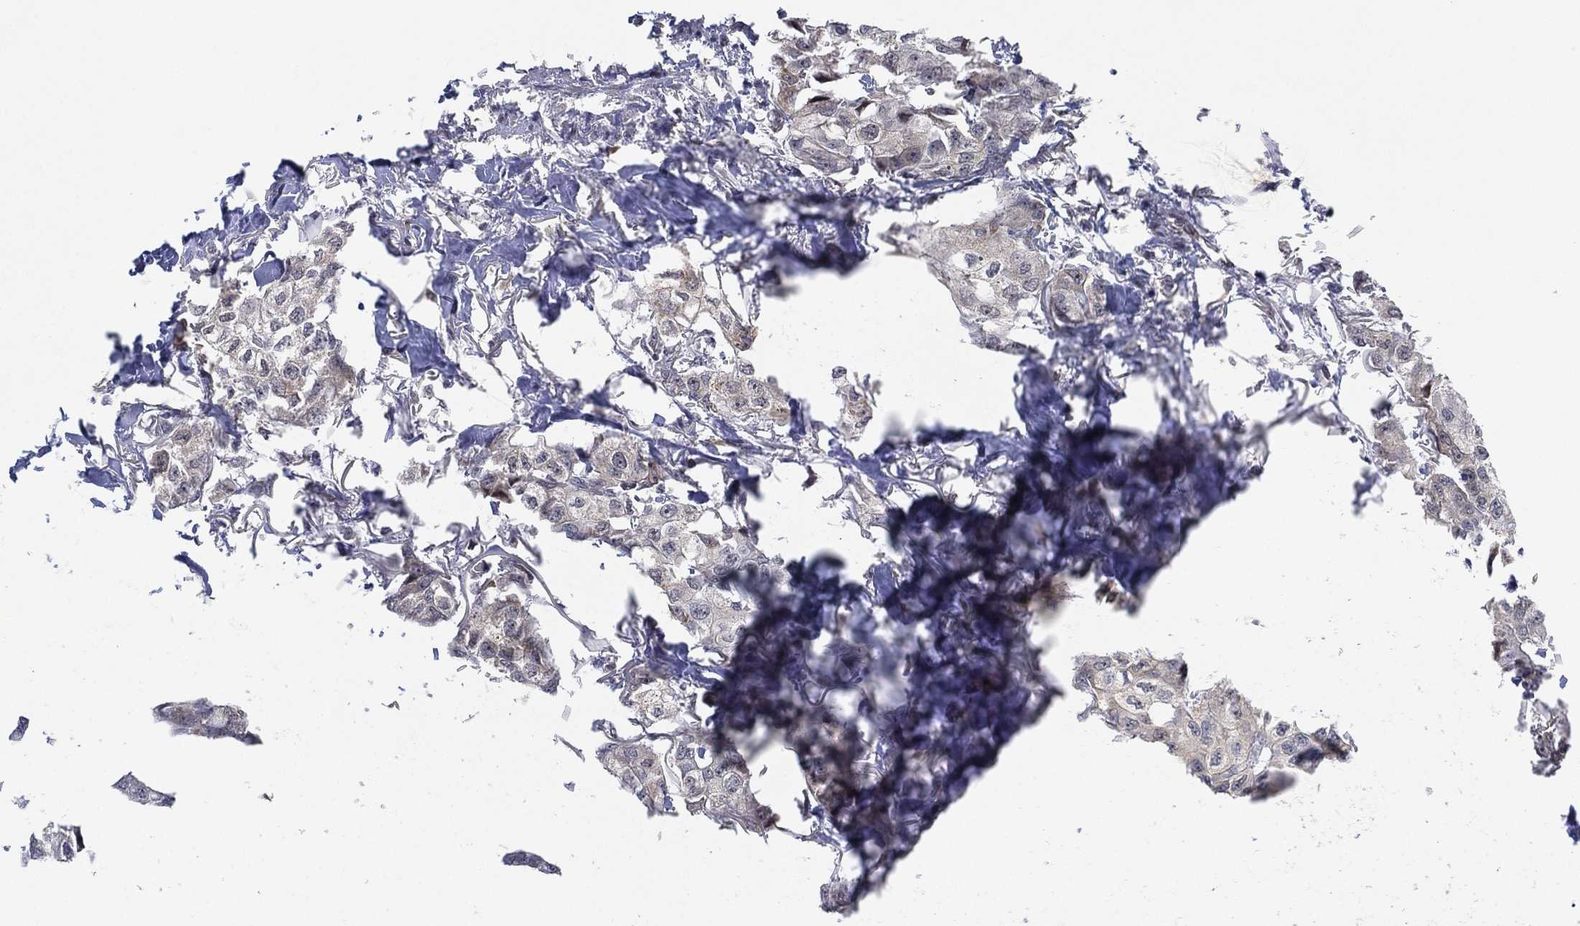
{"staining": {"intensity": "negative", "quantity": "none", "location": "none"}, "tissue": "breast cancer", "cell_type": "Tumor cells", "image_type": "cancer", "snomed": [{"axis": "morphology", "description": "Duct carcinoma"}, {"axis": "topography", "description": "Breast"}], "caption": "Protein analysis of breast intraductal carcinoma shows no significant positivity in tumor cells.", "gene": "TMCO1", "patient": {"sex": "female", "age": 80}}